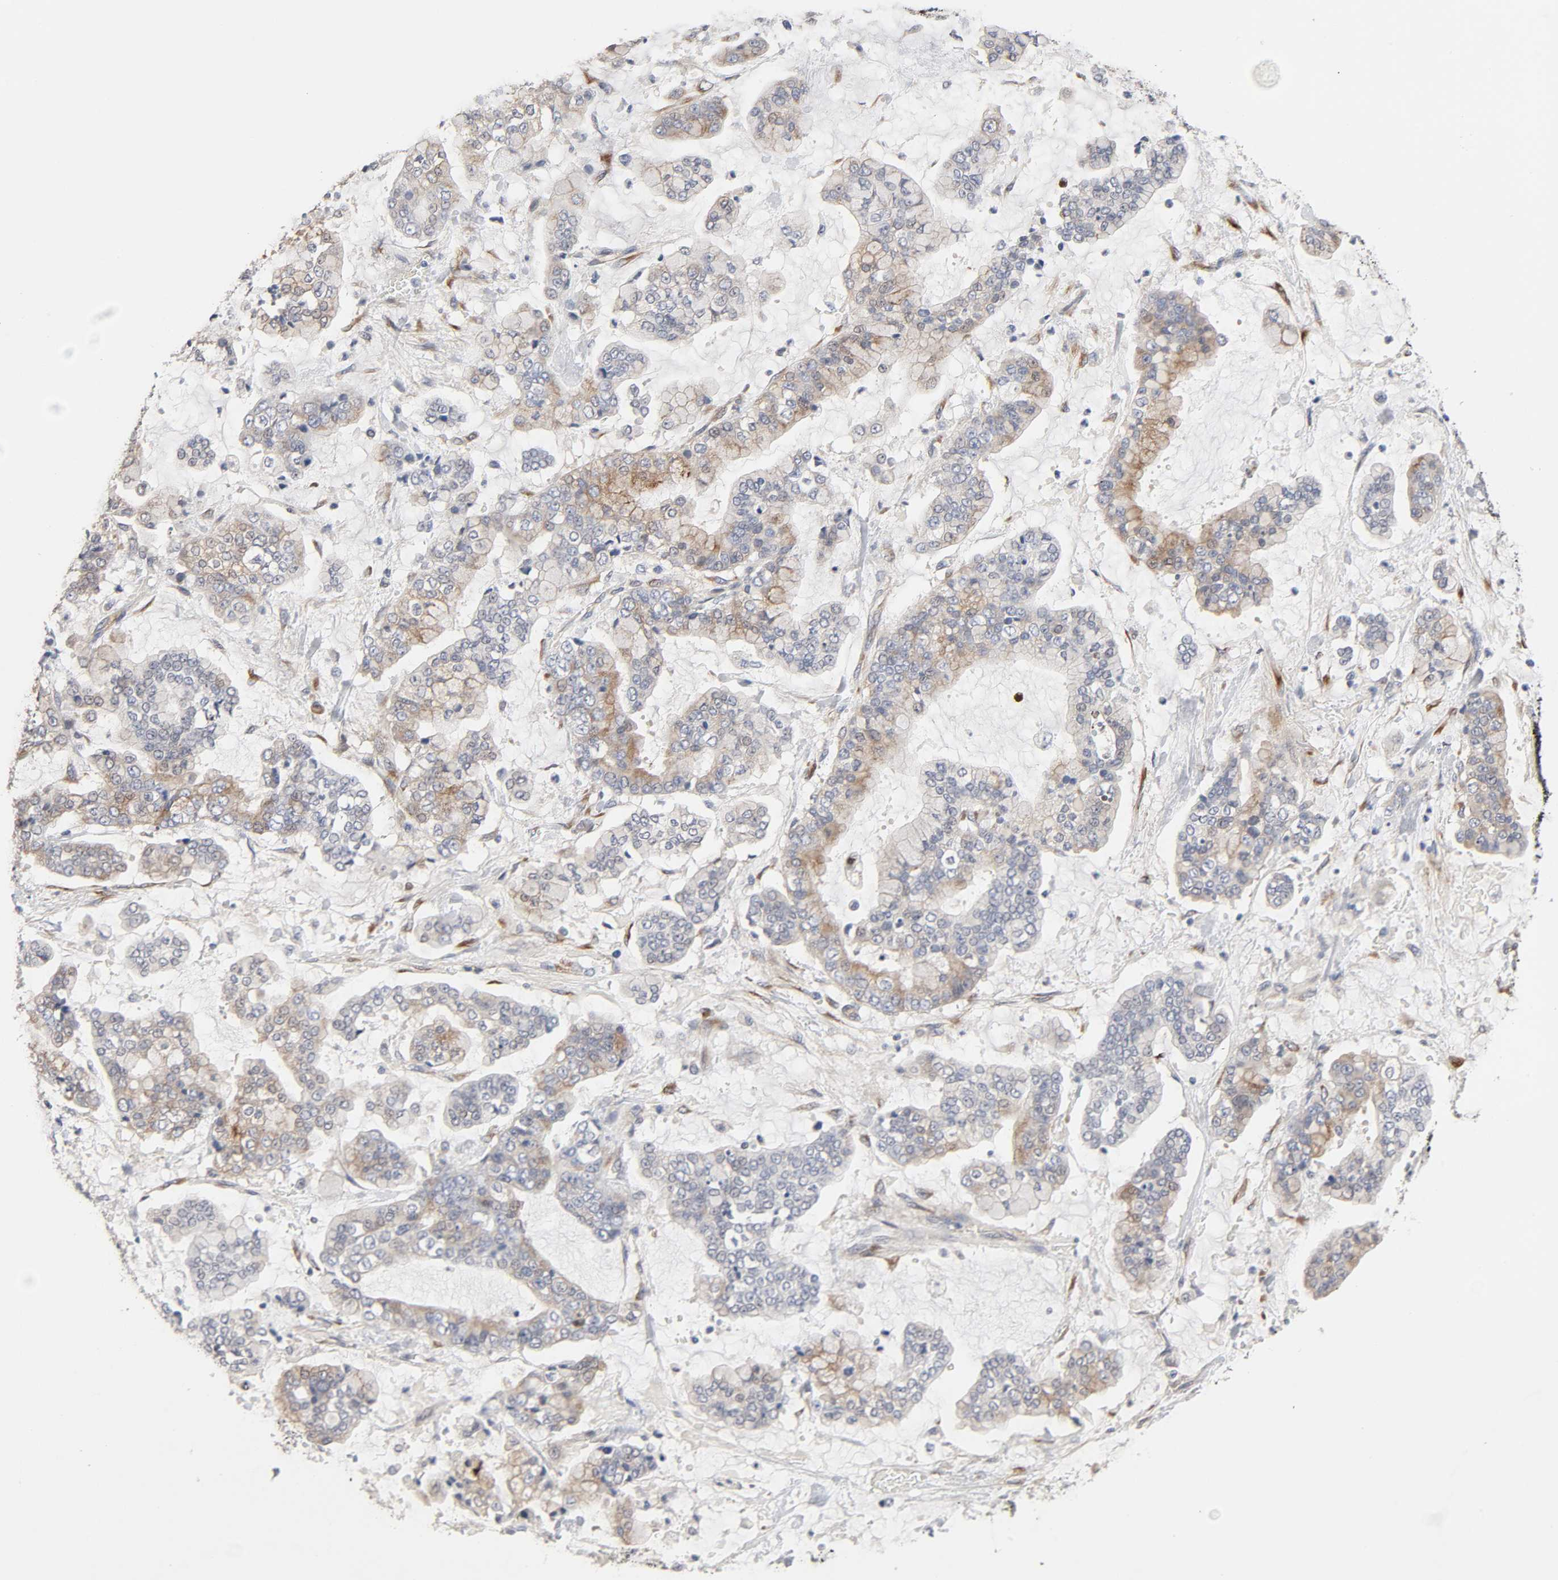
{"staining": {"intensity": "weak", "quantity": "25%-75%", "location": "cytoplasmic/membranous"}, "tissue": "stomach cancer", "cell_type": "Tumor cells", "image_type": "cancer", "snomed": [{"axis": "morphology", "description": "Normal tissue, NOS"}, {"axis": "morphology", "description": "Adenocarcinoma, NOS"}, {"axis": "topography", "description": "Stomach, upper"}, {"axis": "topography", "description": "Stomach"}], "caption": "Protein analysis of stomach cancer tissue demonstrates weak cytoplasmic/membranous staining in about 25%-75% of tumor cells.", "gene": "HDLBP", "patient": {"sex": "male", "age": 76}}